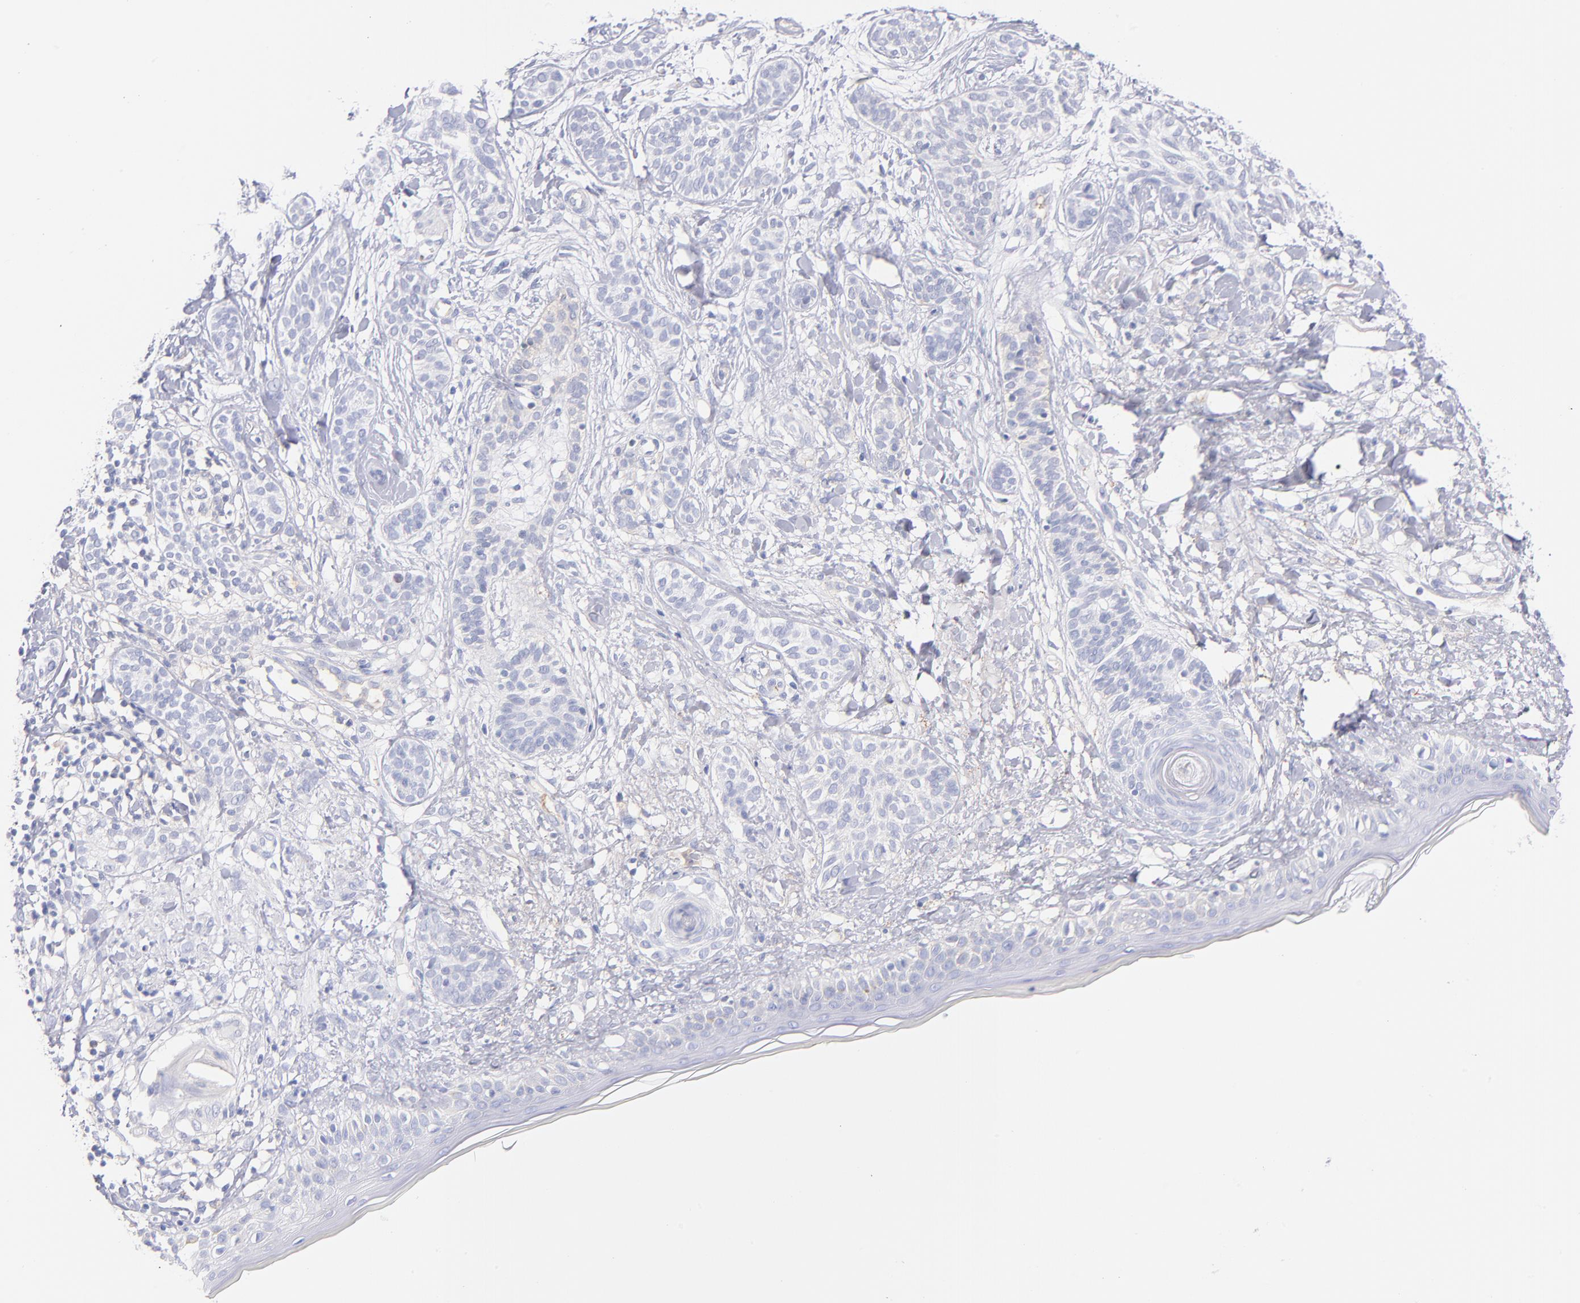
{"staining": {"intensity": "negative", "quantity": "none", "location": "none"}, "tissue": "skin cancer", "cell_type": "Tumor cells", "image_type": "cancer", "snomed": [{"axis": "morphology", "description": "Normal tissue, NOS"}, {"axis": "morphology", "description": "Basal cell carcinoma"}, {"axis": "topography", "description": "Skin"}], "caption": "Tumor cells are negative for brown protein staining in basal cell carcinoma (skin). The staining was performed using DAB (3,3'-diaminobenzidine) to visualize the protein expression in brown, while the nuclei were stained in blue with hematoxylin (Magnification: 20x).", "gene": "HP", "patient": {"sex": "male", "age": 63}}